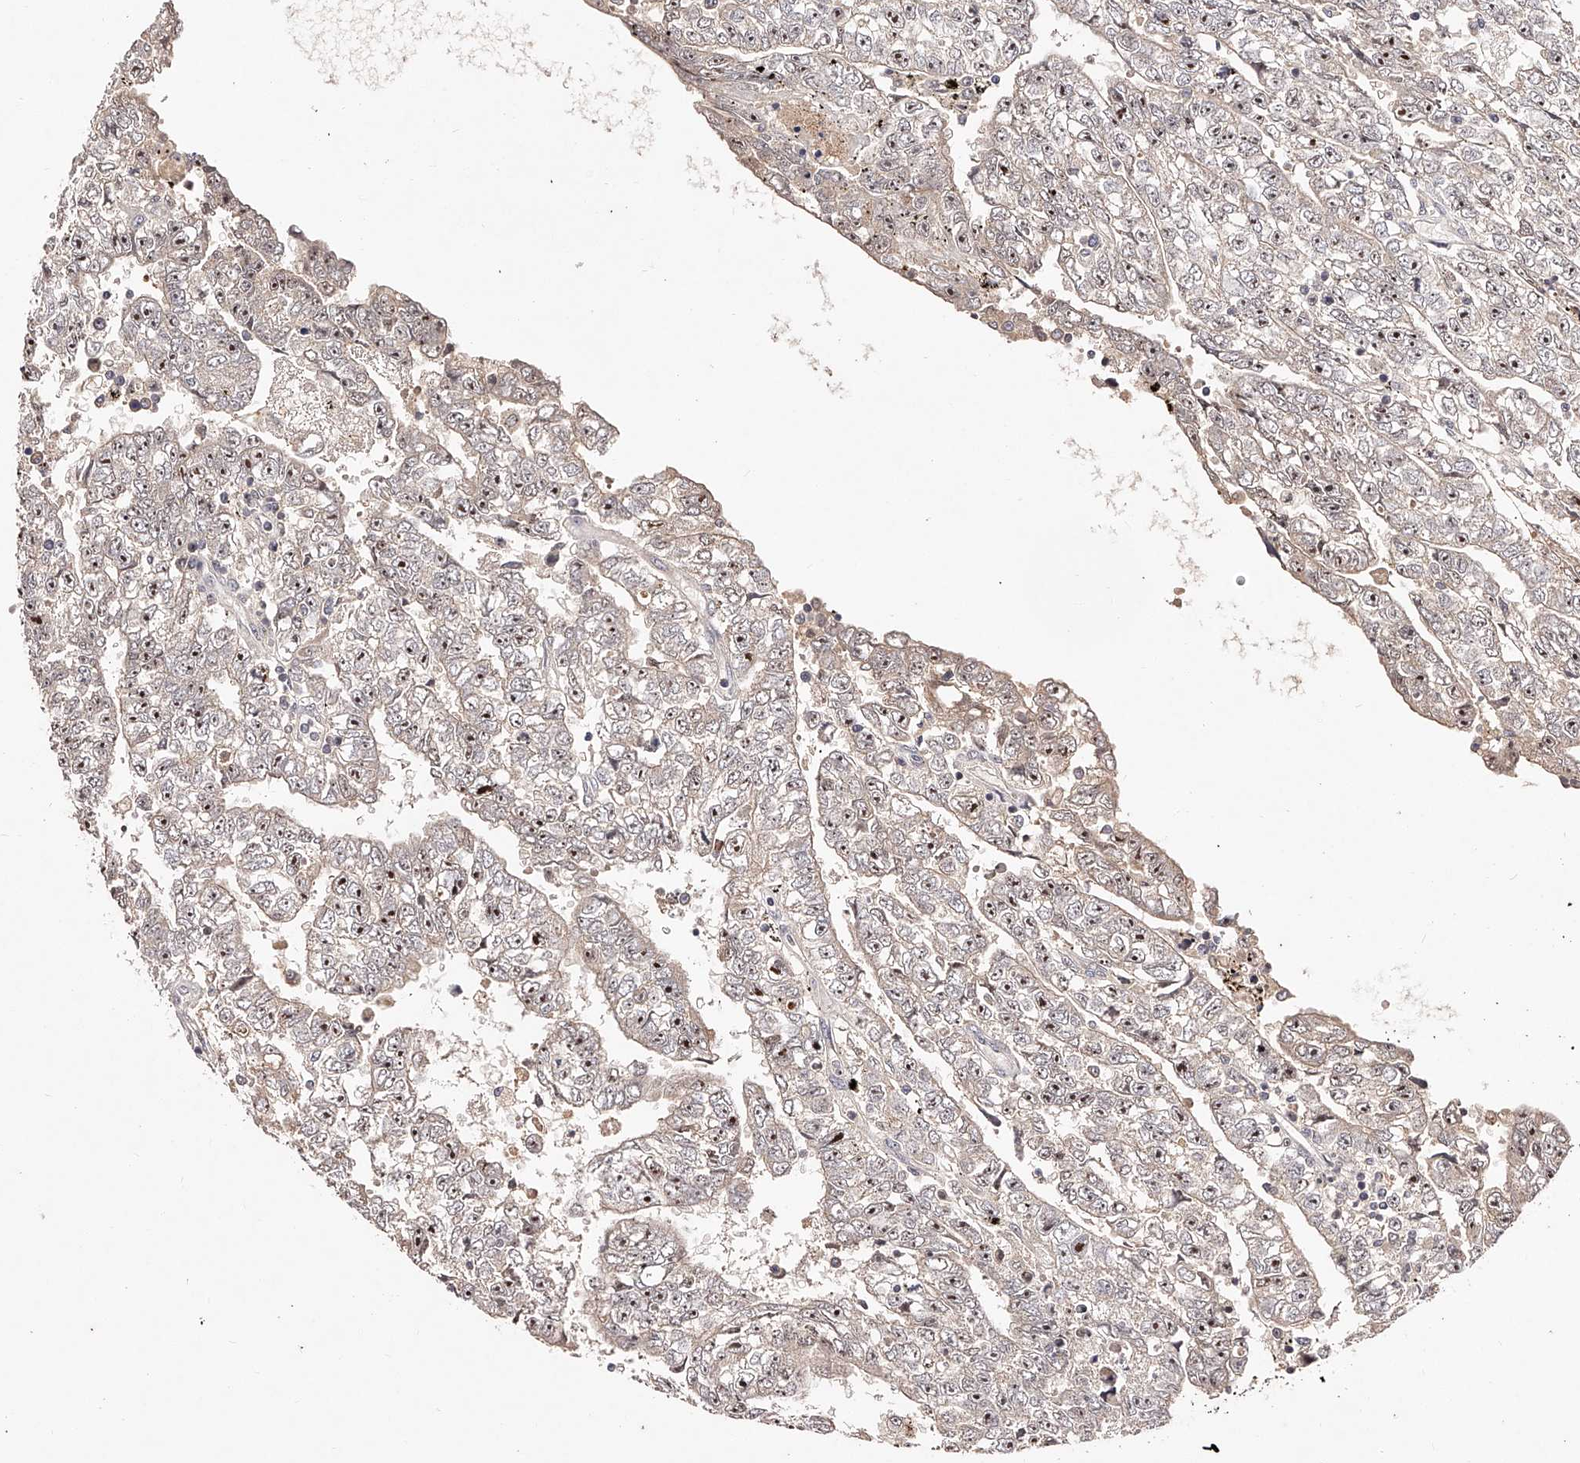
{"staining": {"intensity": "moderate", "quantity": "25%-75%", "location": "nuclear"}, "tissue": "testis cancer", "cell_type": "Tumor cells", "image_type": "cancer", "snomed": [{"axis": "morphology", "description": "Carcinoma, Embryonal, NOS"}, {"axis": "topography", "description": "Testis"}], "caption": "Testis cancer (embryonal carcinoma) stained with a protein marker demonstrates moderate staining in tumor cells.", "gene": "PHACTR1", "patient": {"sex": "male", "age": 25}}